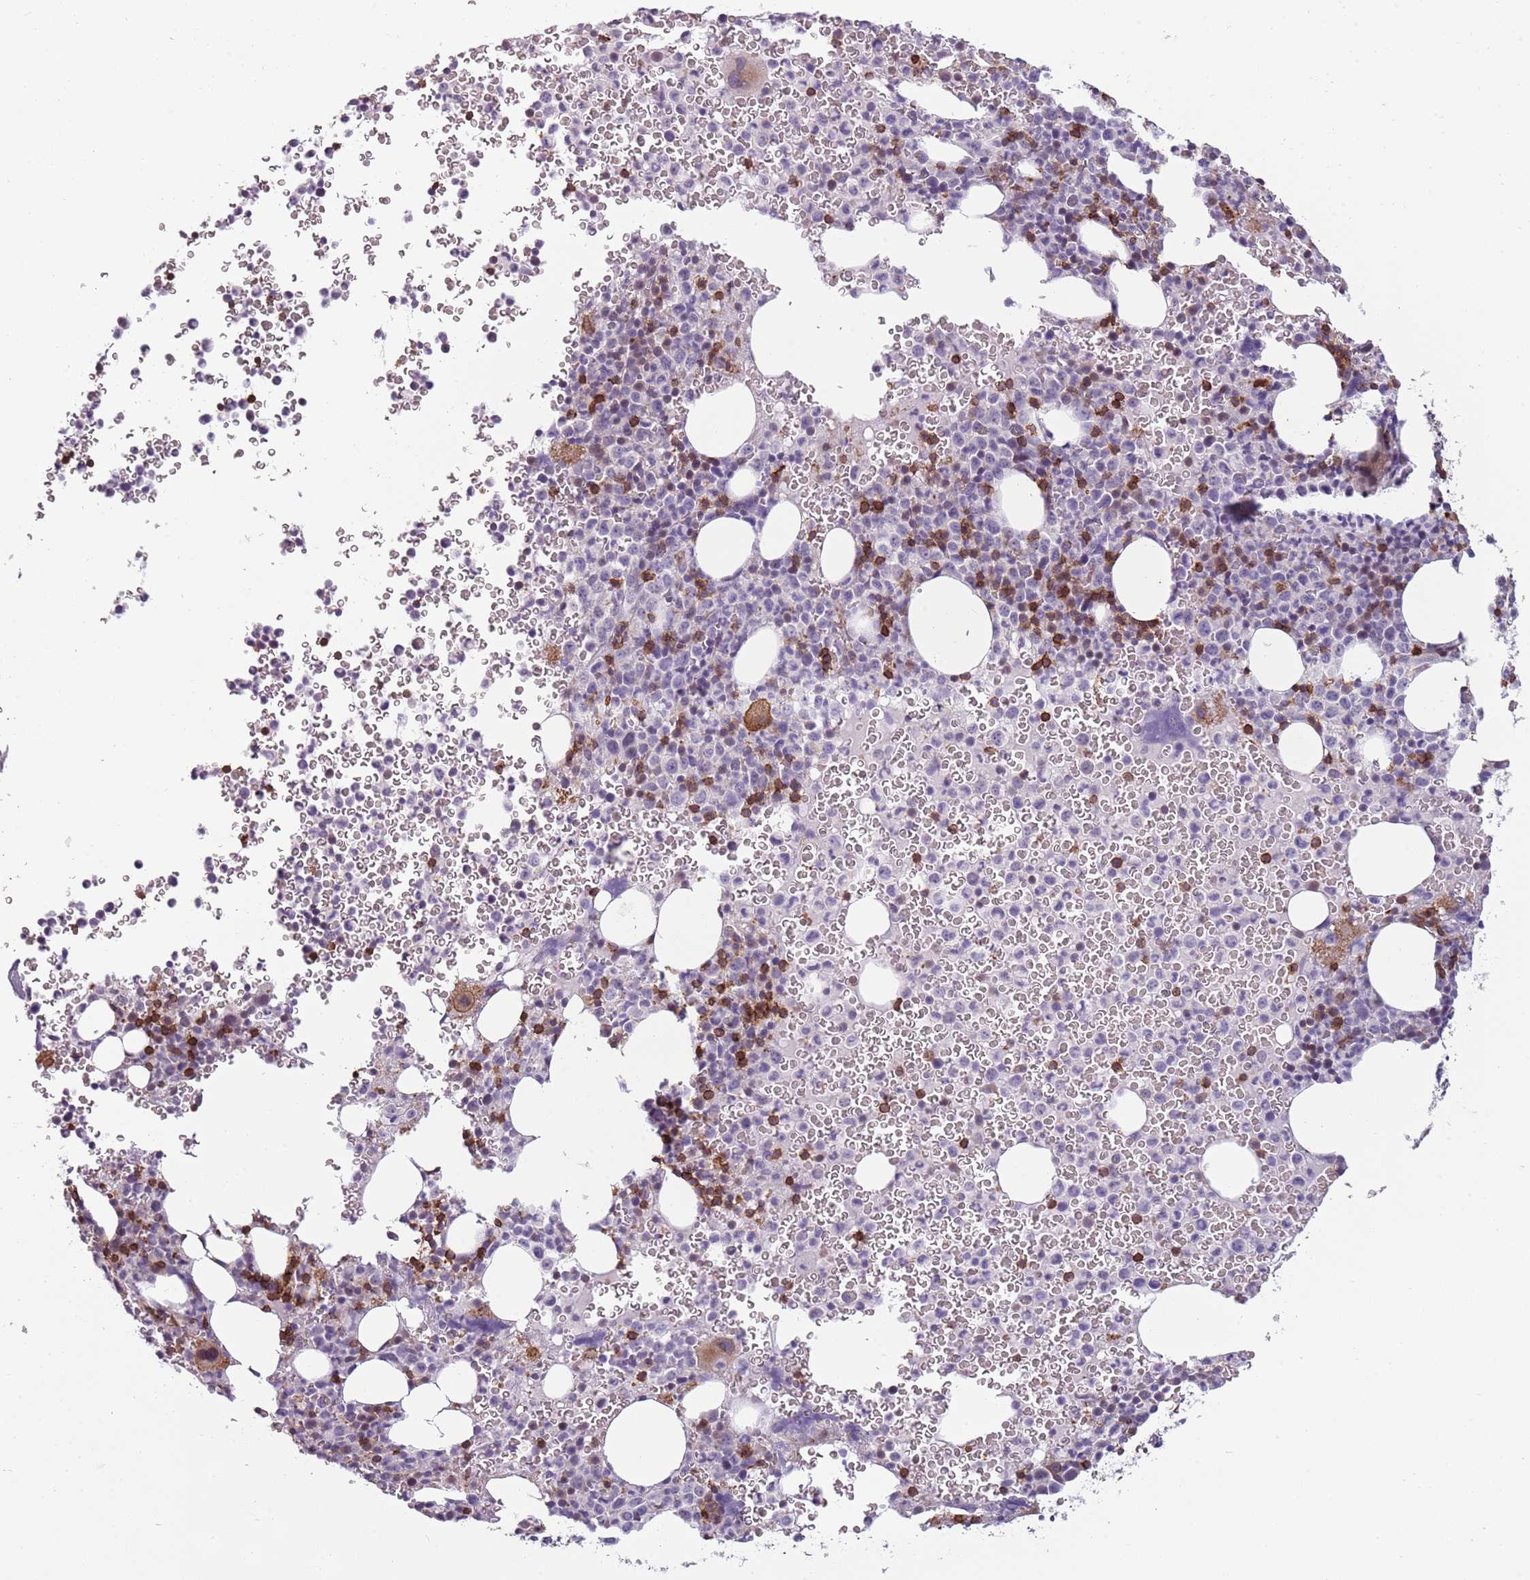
{"staining": {"intensity": "strong", "quantity": "25%-75%", "location": "cytoplasmic/membranous"}, "tissue": "bone marrow", "cell_type": "Hematopoietic cells", "image_type": "normal", "snomed": [{"axis": "morphology", "description": "Normal tissue, NOS"}, {"axis": "topography", "description": "Bone marrow"}], "caption": "Strong cytoplasmic/membranous positivity for a protein is present in about 25%-75% of hematopoietic cells of normal bone marrow using immunohistochemistry.", "gene": "ZNF583", "patient": {"sex": "female", "age": 54}}